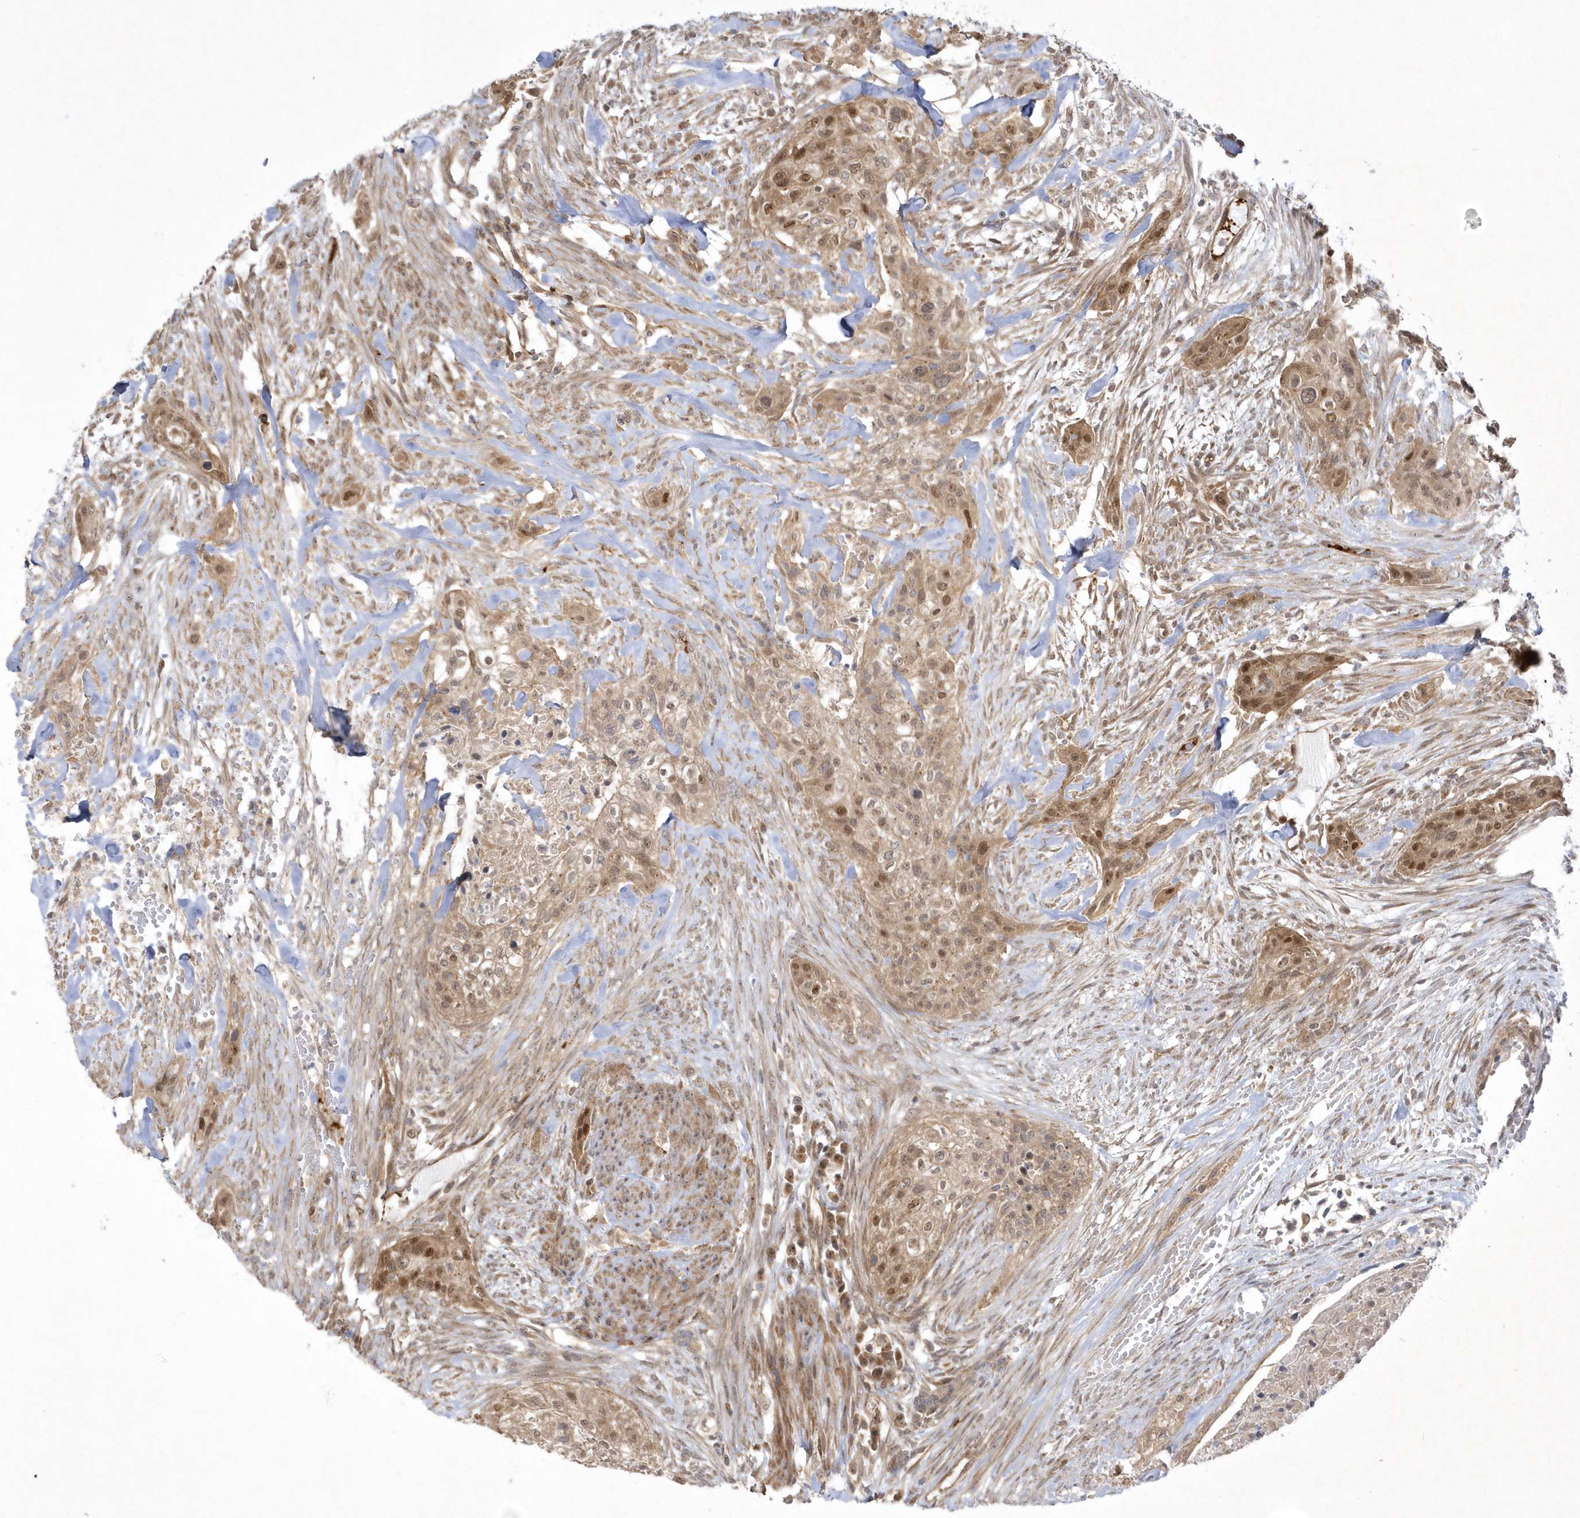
{"staining": {"intensity": "moderate", "quantity": ">75%", "location": "cytoplasmic/membranous,nuclear"}, "tissue": "urothelial cancer", "cell_type": "Tumor cells", "image_type": "cancer", "snomed": [{"axis": "morphology", "description": "Urothelial carcinoma, High grade"}, {"axis": "topography", "description": "Urinary bladder"}], "caption": "This histopathology image displays immunohistochemistry staining of urothelial cancer, with medium moderate cytoplasmic/membranous and nuclear staining in approximately >75% of tumor cells.", "gene": "NAF1", "patient": {"sex": "male", "age": 35}}